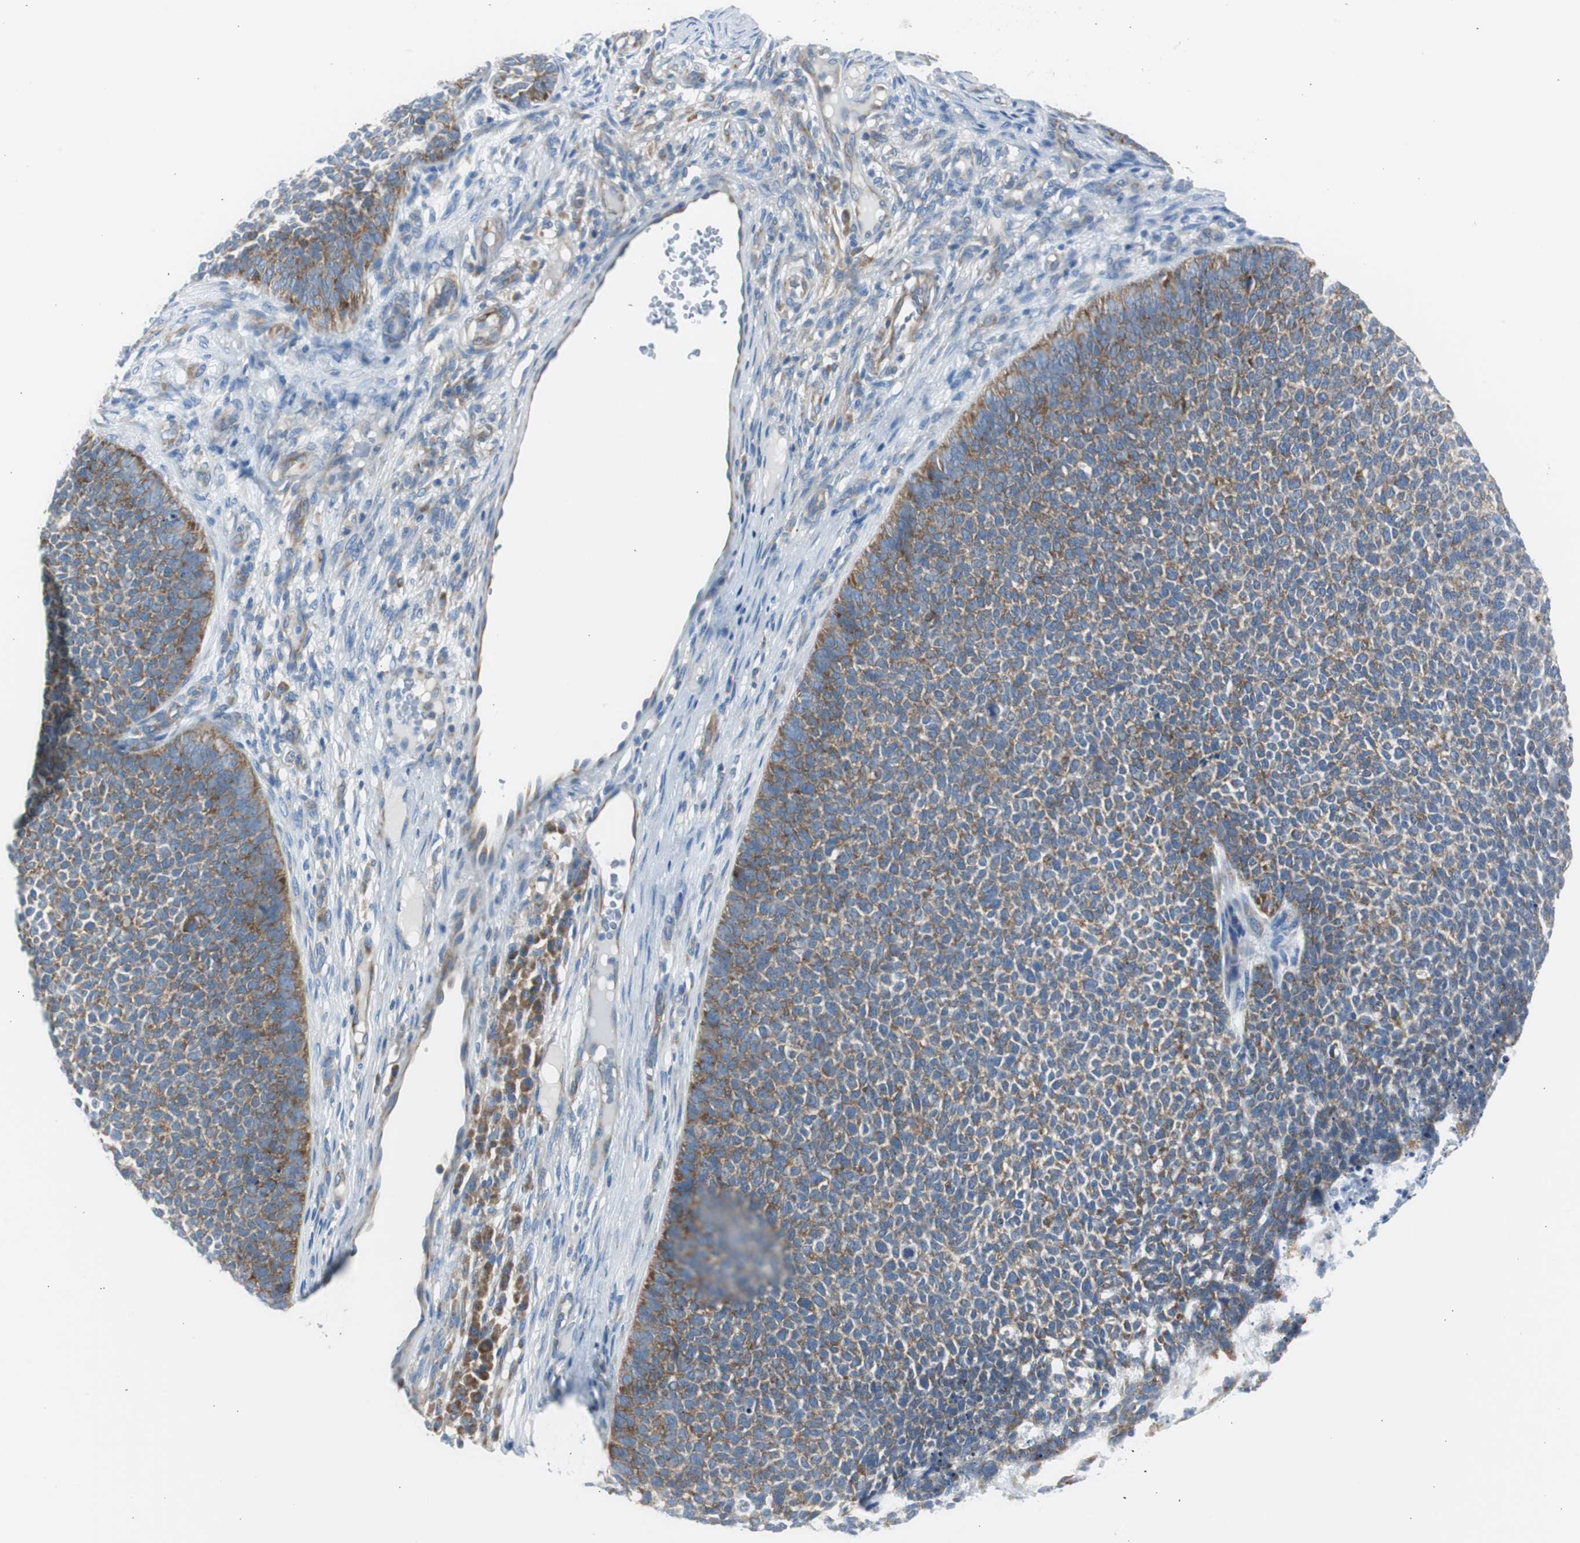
{"staining": {"intensity": "moderate", "quantity": ">75%", "location": "cytoplasmic/membranous"}, "tissue": "skin cancer", "cell_type": "Tumor cells", "image_type": "cancer", "snomed": [{"axis": "morphology", "description": "Basal cell carcinoma"}, {"axis": "topography", "description": "Skin"}], "caption": "Immunohistochemistry staining of basal cell carcinoma (skin), which demonstrates medium levels of moderate cytoplasmic/membranous expression in about >75% of tumor cells indicating moderate cytoplasmic/membranous protein positivity. The staining was performed using DAB (3,3'-diaminobenzidine) (brown) for protein detection and nuclei were counterstained in hematoxylin (blue).", "gene": "RPS12", "patient": {"sex": "female", "age": 84}}